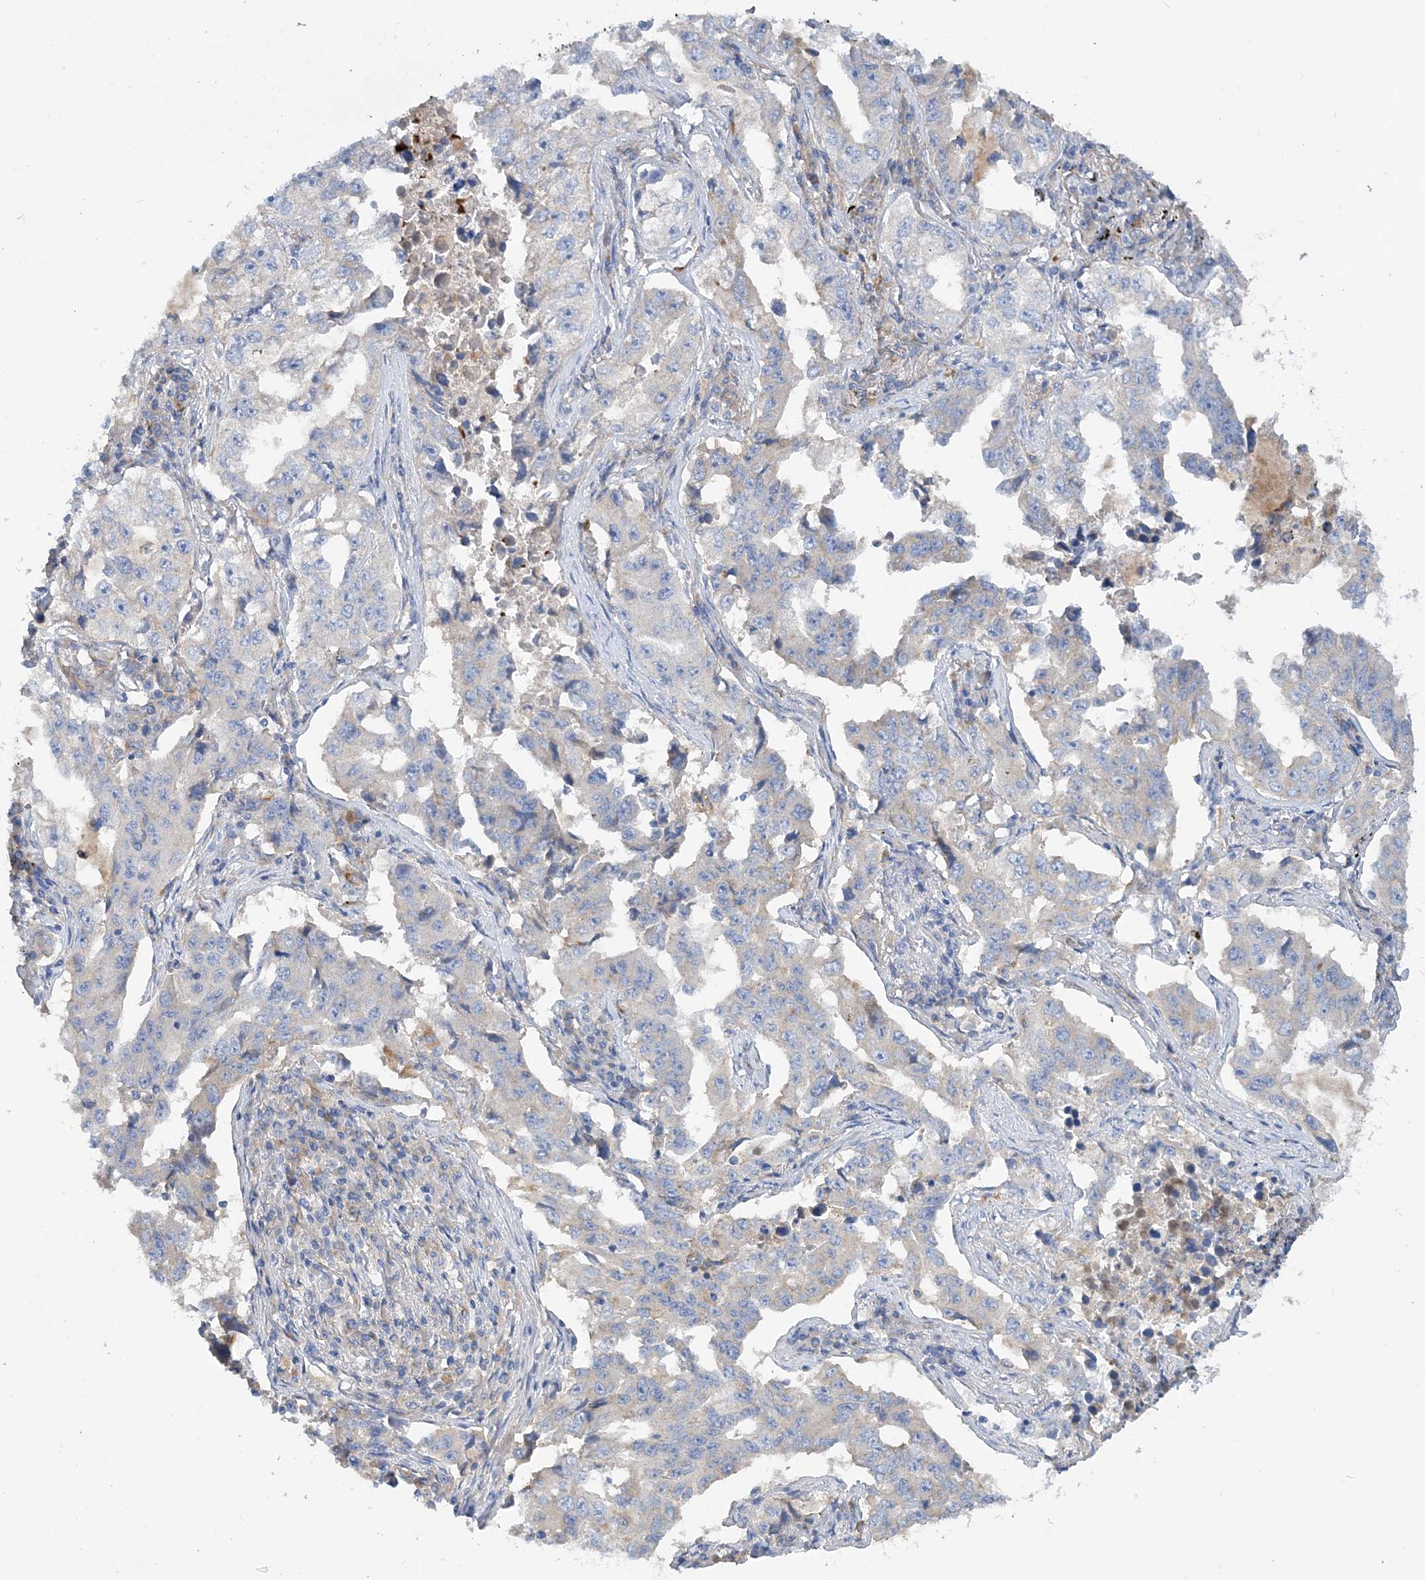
{"staining": {"intensity": "negative", "quantity": "none", "location": "none"}, "tissue": "lung cancer", "cell_type": "Tumor cells", "image_type": "cancer", "snomed": [{"axis": "morphology", "description": "Adenocarcinoma, NOS"}, {"axis": "topography", "description": "Lung"}], "caption": "Tumor cells show no significant protein positivity in lung cancer (adenocarcinoma).", "gene": "GRINA", "patient": {"sex": "female", "age": 51}}